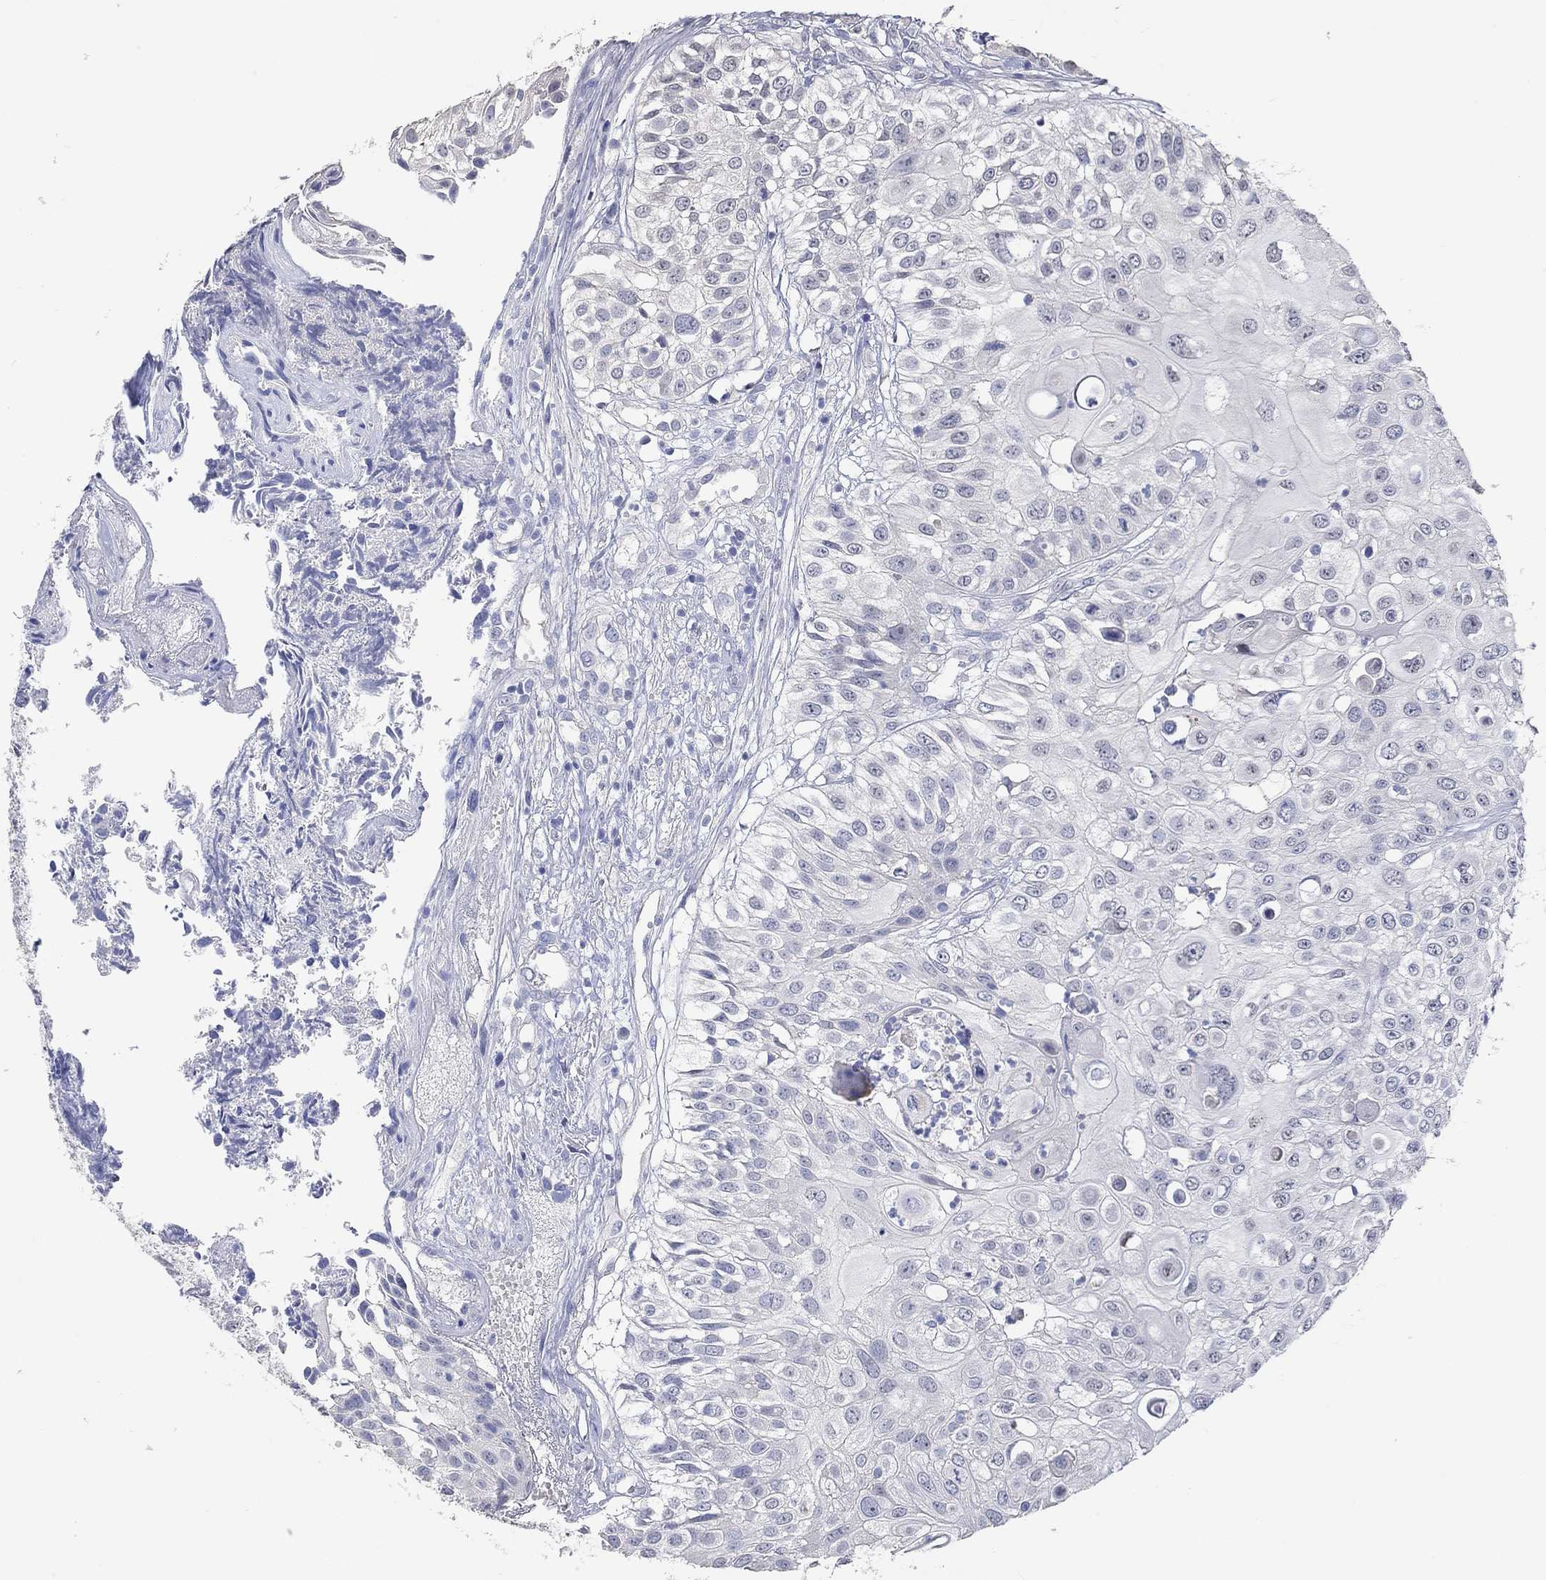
{"staining": {"intensity": "strong", "quantity": "<25%", "location": "nuclear"}, "tissue": "urothelial cancer", "cell_type": "Tumor cells", "image_type": "cancer", "snomed": [{"axis": "morphology", "description": "Urothelial carcinoma, High grade"}, {"axis": "topography", "description": "Urinary bladder"}], "caption": "DAB immunohistochemical staining of urothelial carcinoma (high-grade) shows strong nuclear protein expression in about <25% of tumor cells.", "gene": "PNMA5", "patient": {"sex": "female", "age": 79}}